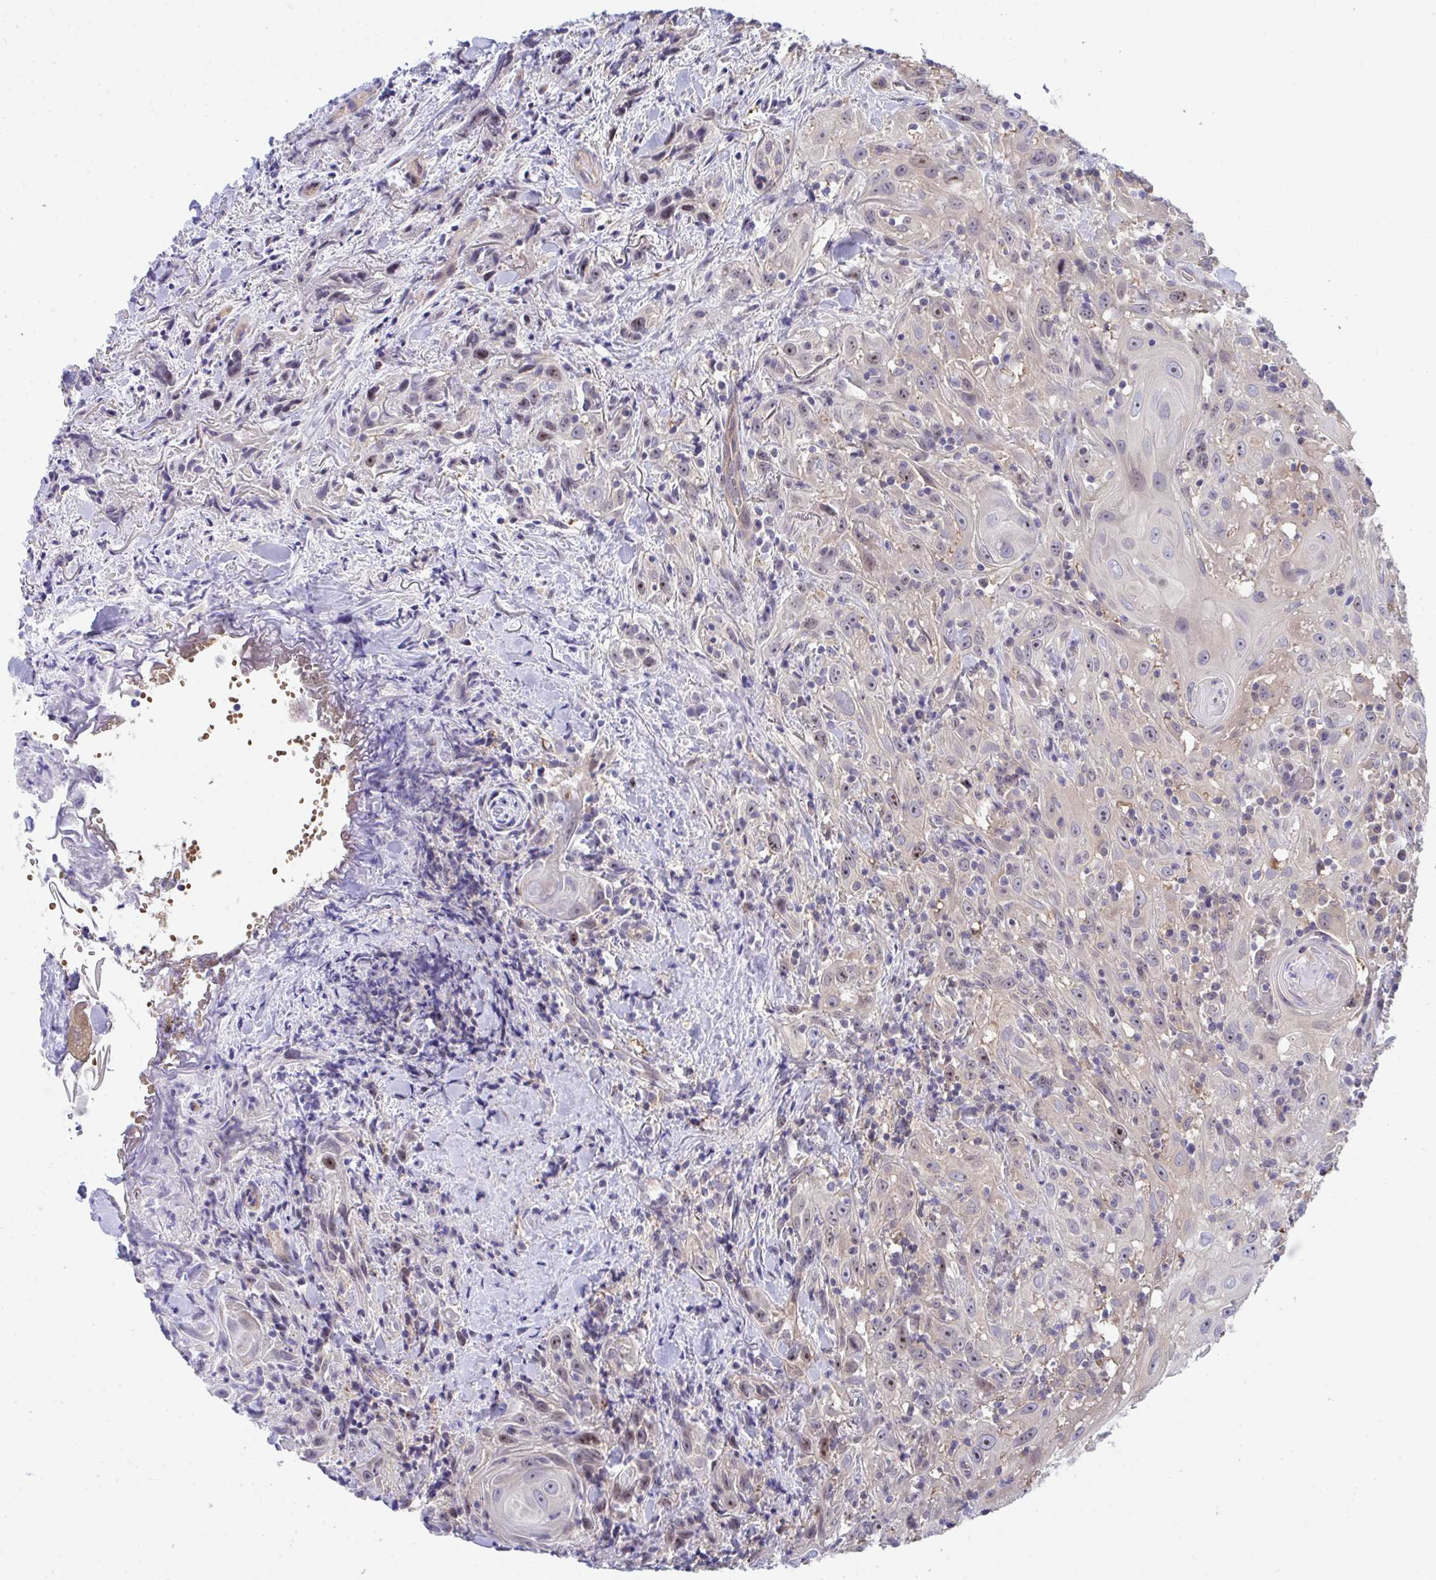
{"staining": {"intensity": "moderate", "quantity": "<25%", "location": "nuclear"}, "tissue": "head and neck cancer", "cell_type": "Tumor cells", "image_type": "cancer", "snomed": [{"axis": "morphology", "description": "Squamous cell carcinoma, NOS"}, {"axis": "topography", "description": "Head-Neck"}], "caption": "Immunohistochemical staining of squamous cell carcinoma (head and neck) displays low levels of moderate nuclear protein staining in about <25% of tumor cells.", "gene": "CENPQ", "patient": {"sex": "female", "age": 95}}